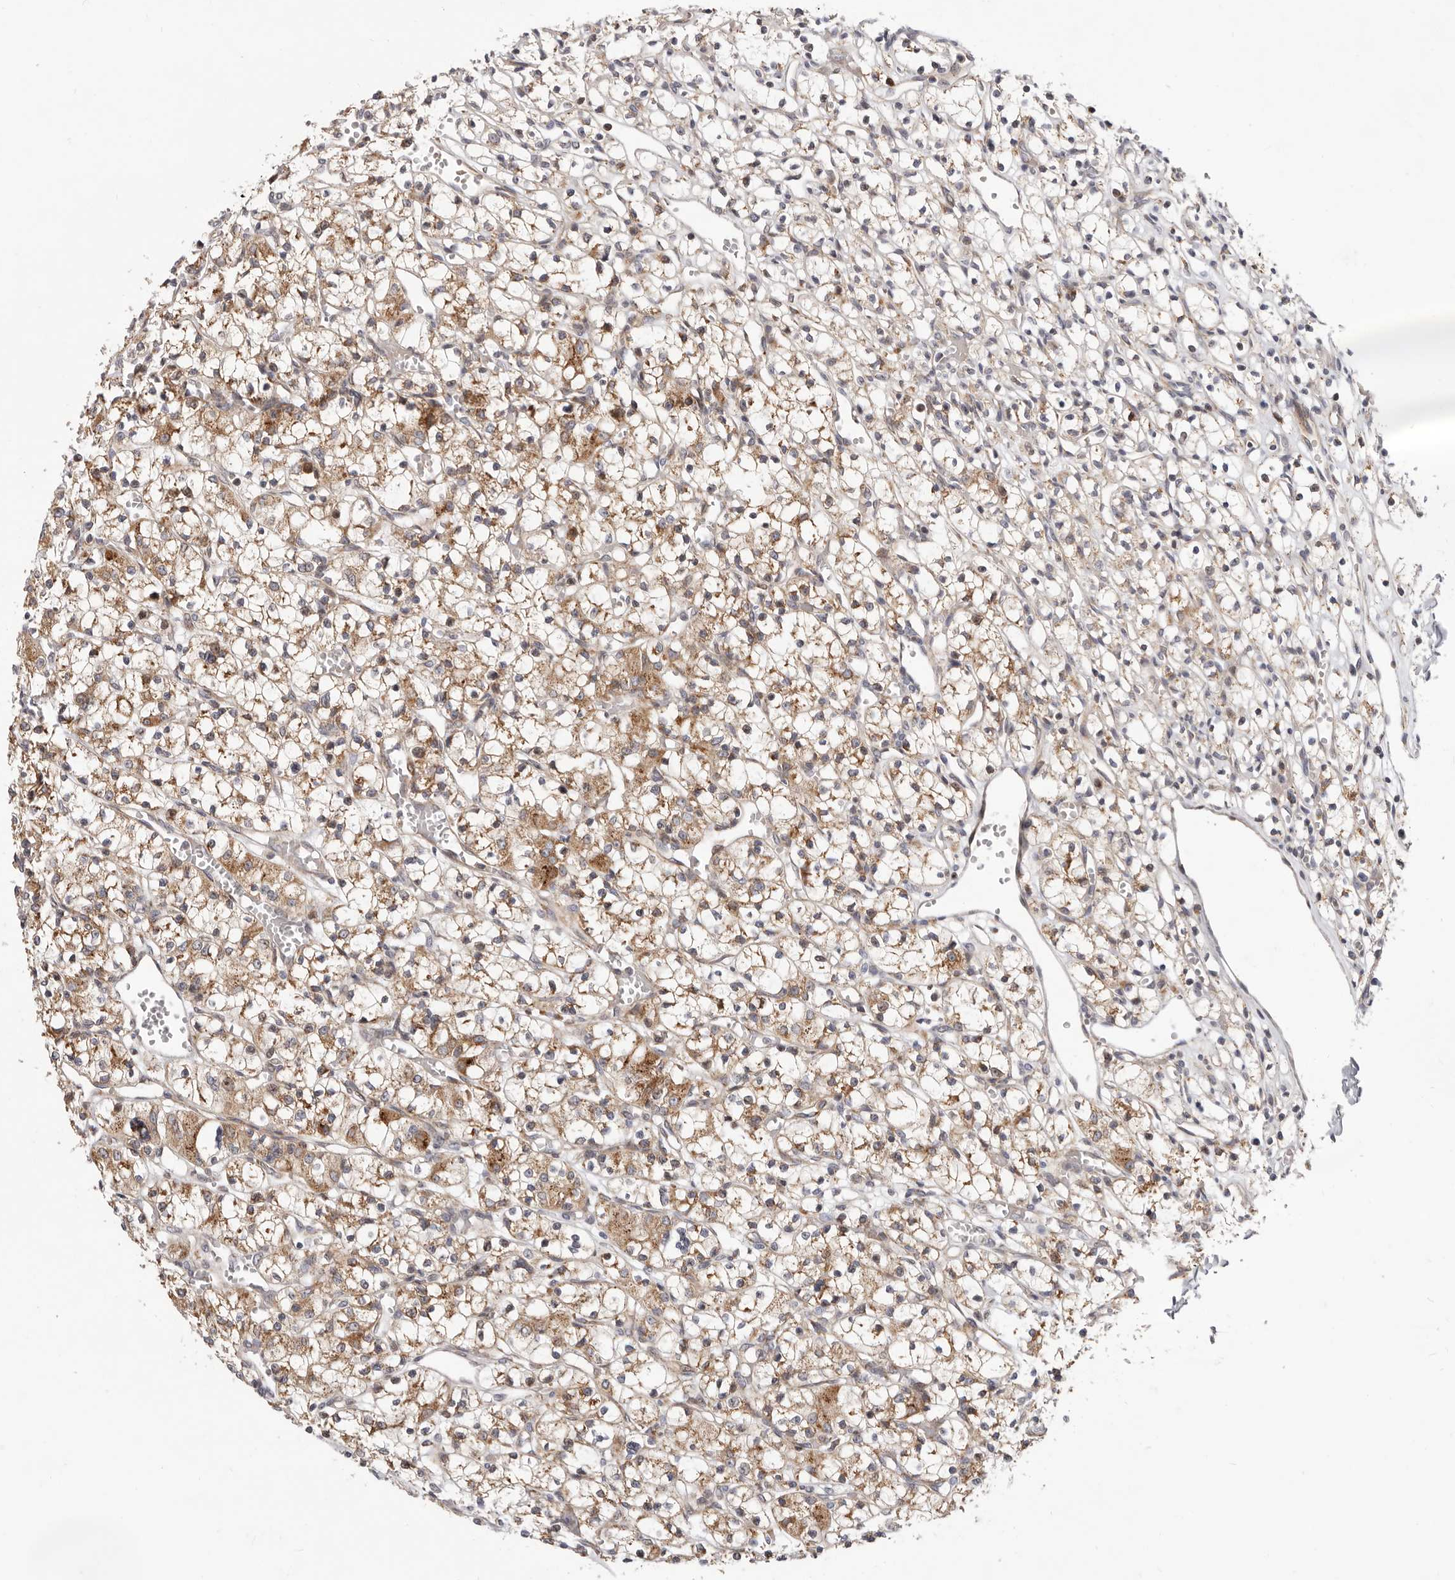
{"staining": {"intensity": "moderate", "quantity": ">75%", "location": "cytoplasmic/membranous"}, "tissue": "renal cancer", "cell_type": "Tumor cells", "image_type": "cancer", "snomed": [{"axis": "morphology", "description": "Adenocarcinoma, NOS"}, {"axis": "topography", "description": "Kidney"}], "caption": "DAB immunohistochemical staining of human renal cancer (adenocarcinoma) reveals moderate cytoplasmic/membranous protein expression in about >75% of tumor cells.", "gene": "TOR3A", "patient": {"sex": "female", "age": 59}}